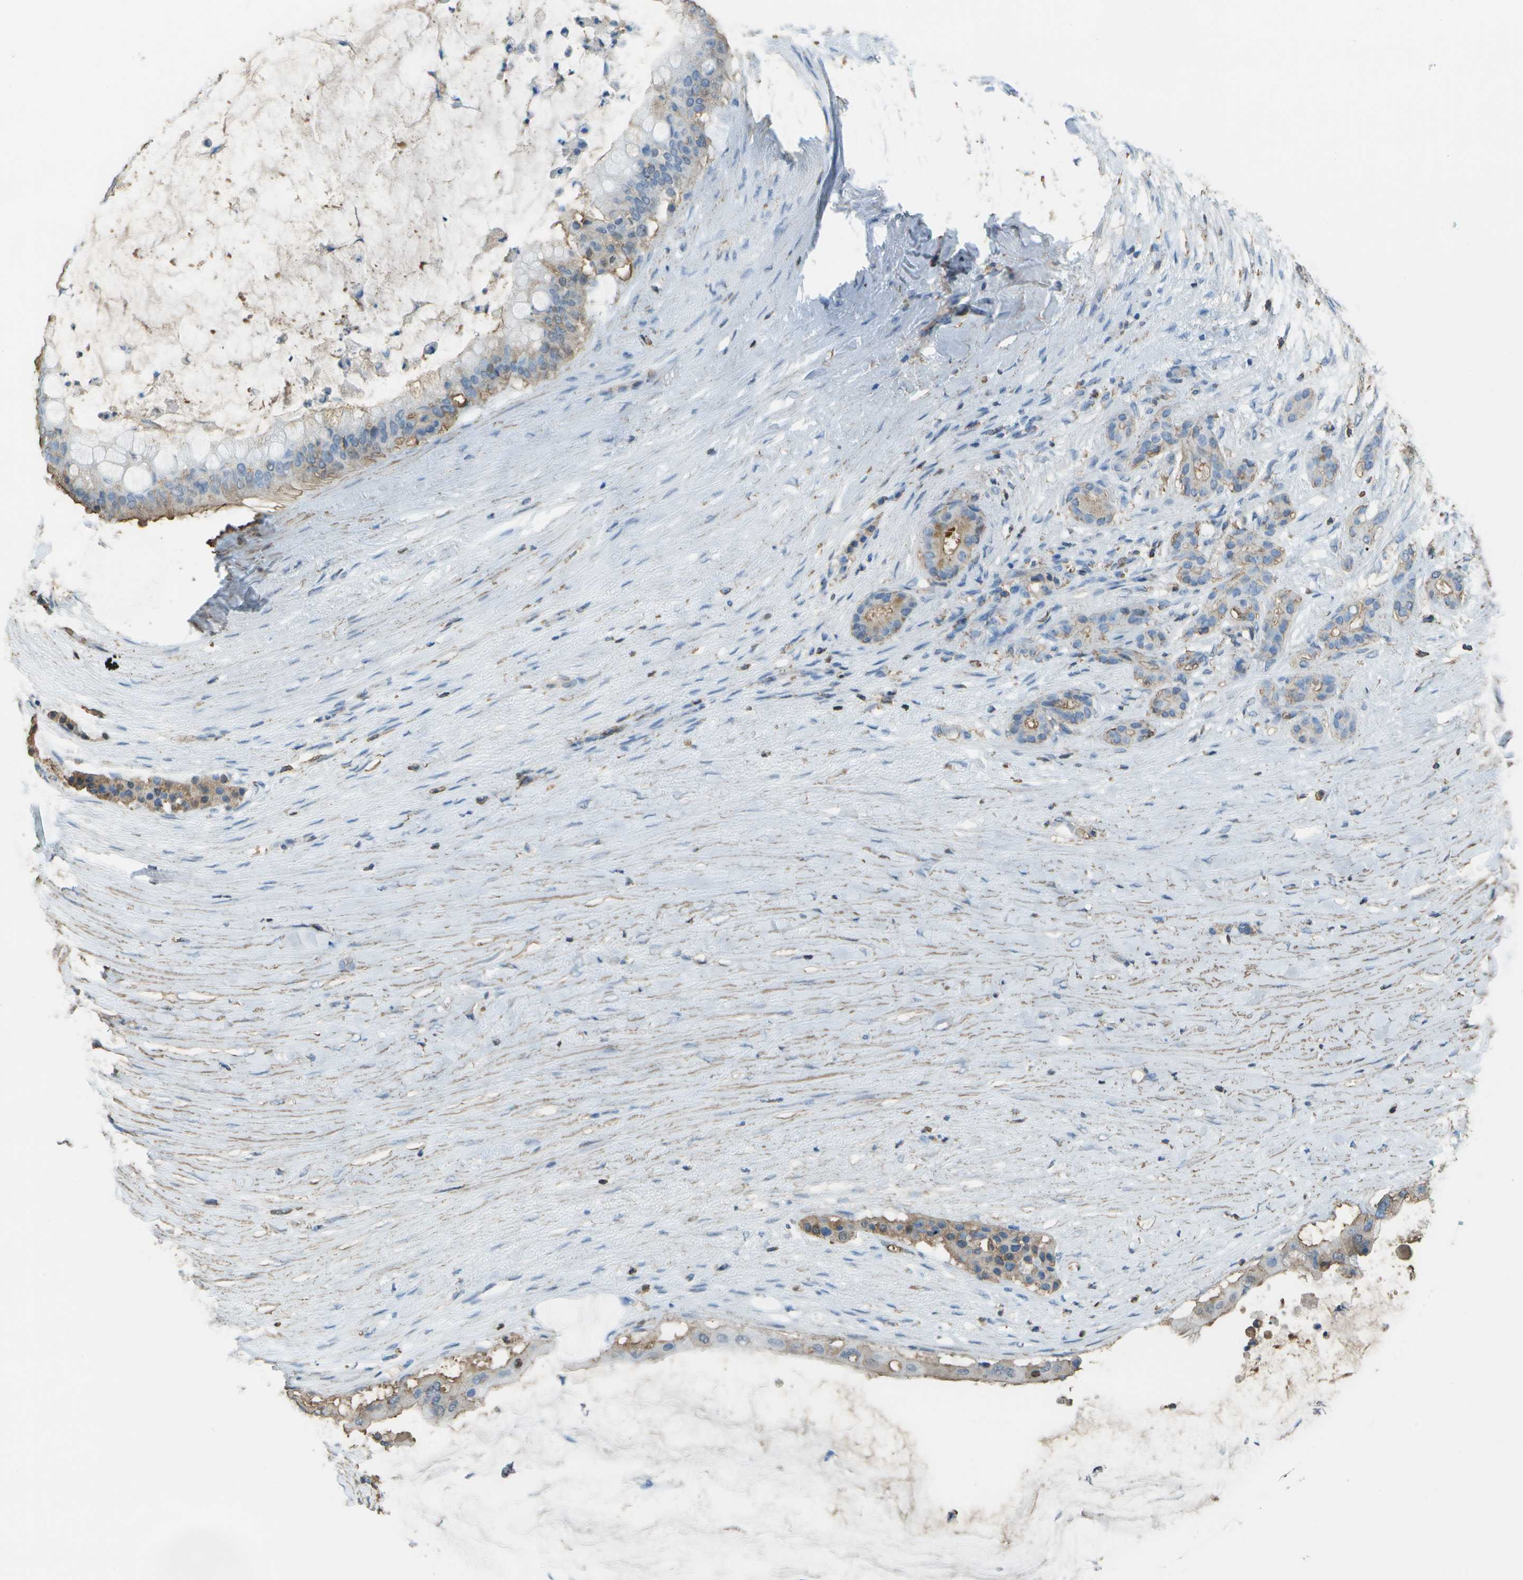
{"staining": {"intensity": "weak", "quantity": "25%-75%", "location": "cytoplasmic/membranous"}, "tissue": "pancreatic cancer", "cell_type": "Tumor cells", "image_type": "cancer", "snomed": [{"axis": "morphology", "description": "Adenocarcinoma, NOS"}, {"axis": "topography", "description": "Pancreas"}], "caption": "Immunohistochemistry (IHC) photomicrograph of human adenocarcinoma (pancreatic) stained for a protein (brown), which demonstrates low levels of weak cytoplasmic/membranous expression in about 25%-75% of tumor cells.", "gene": "CYP4F11", "patient": {"sex": "male", "age": 41}}